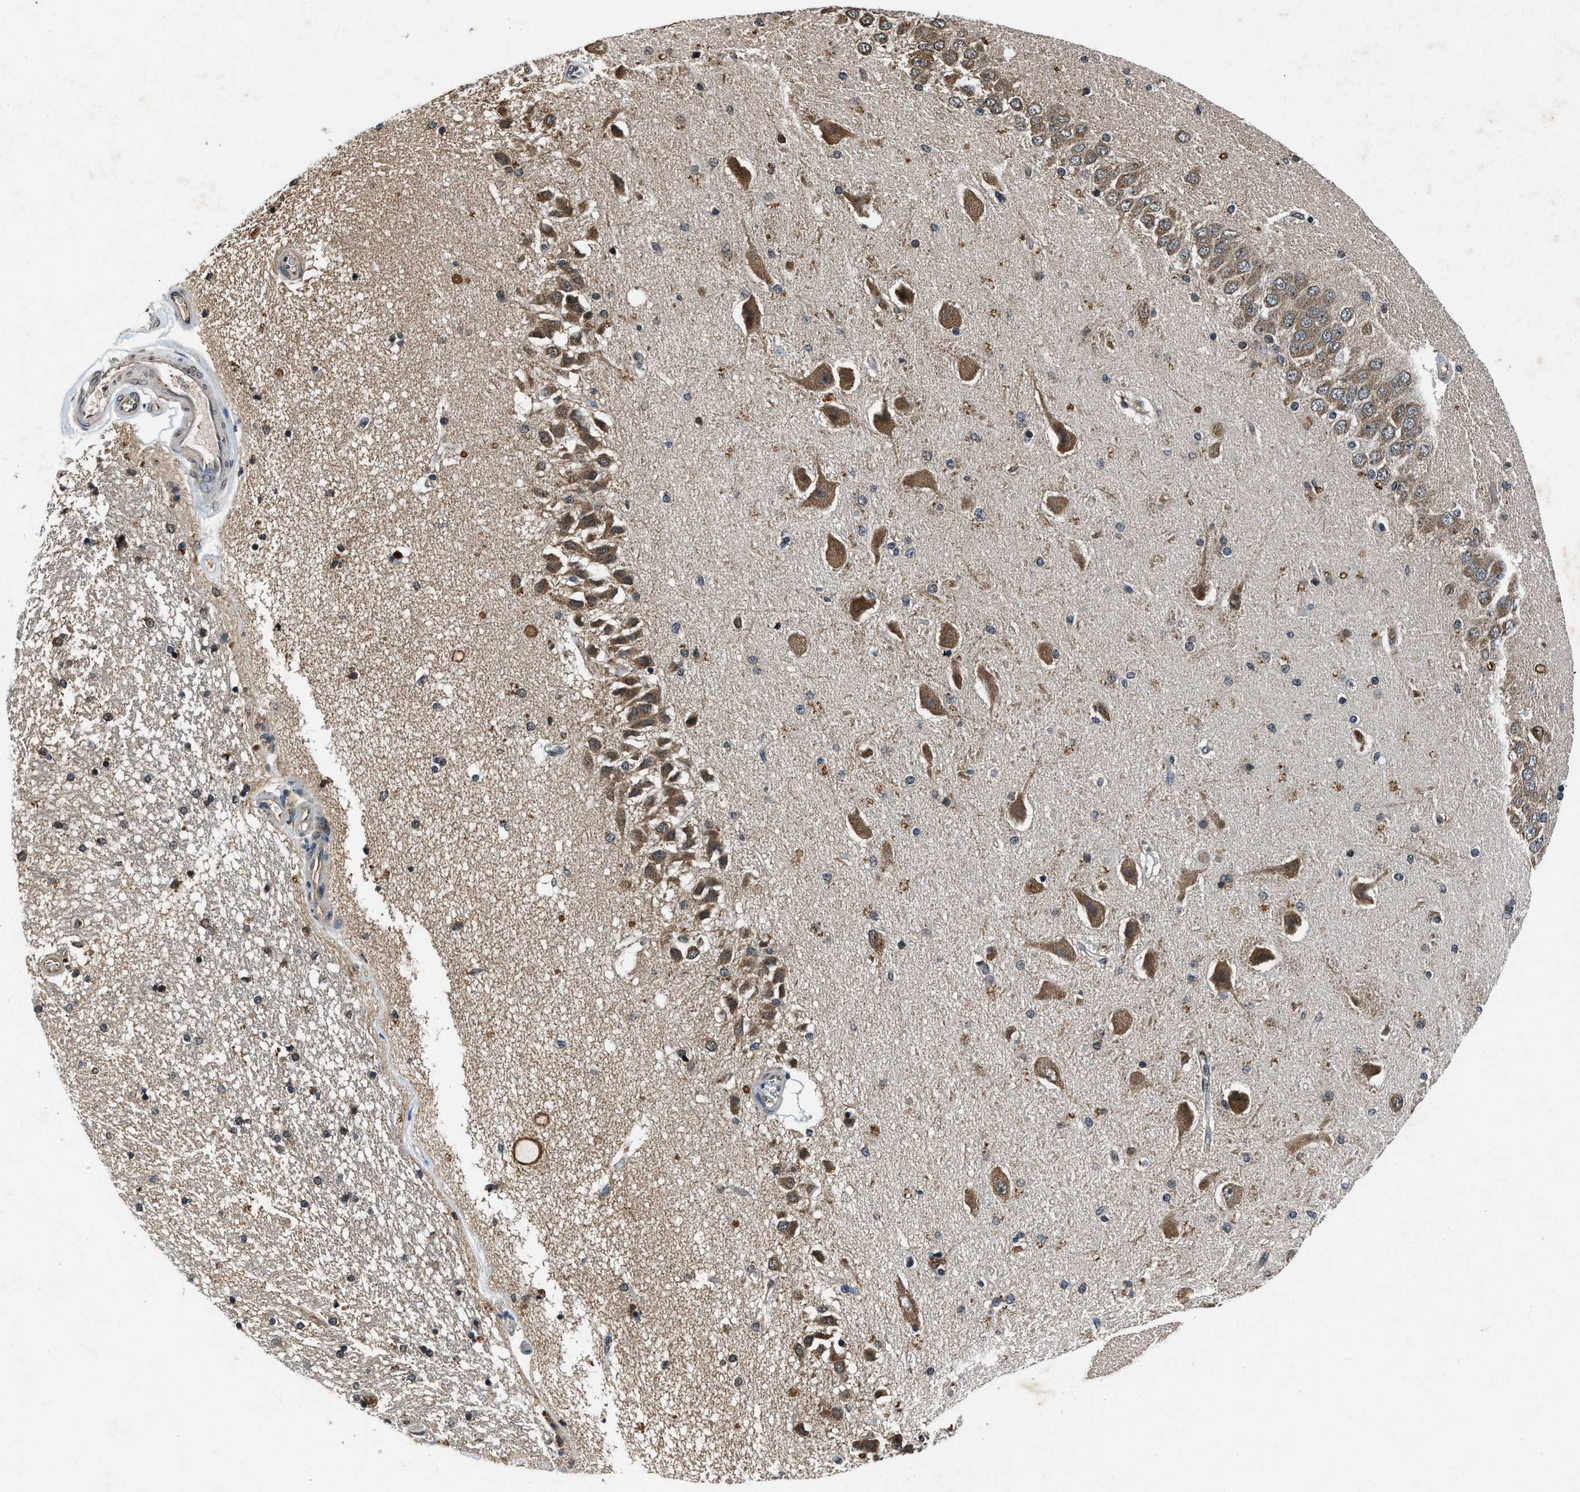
{"staining": {"intensity": "moderate", "quantity": "<25%", "location": "cytoplasmic/membranous"}, "tissue": "hippocampus", "cell_type": "Glial cells", "image_type": "normal", "snomed": [{"axis": "morphology", "description": "Normal tissue, NOS"}, {"axis": "topography", "description": "Hippocampus"}], "caption": "Hippocampus stained with immunohistochemistry (IHC) exhibits moderate cytoplasmic/membranous expression in about <25% of glial cells. Nuclei are stained in blue.", "gene": "RPS6KB1", "patient": {"sex": "female", "age": 54}}